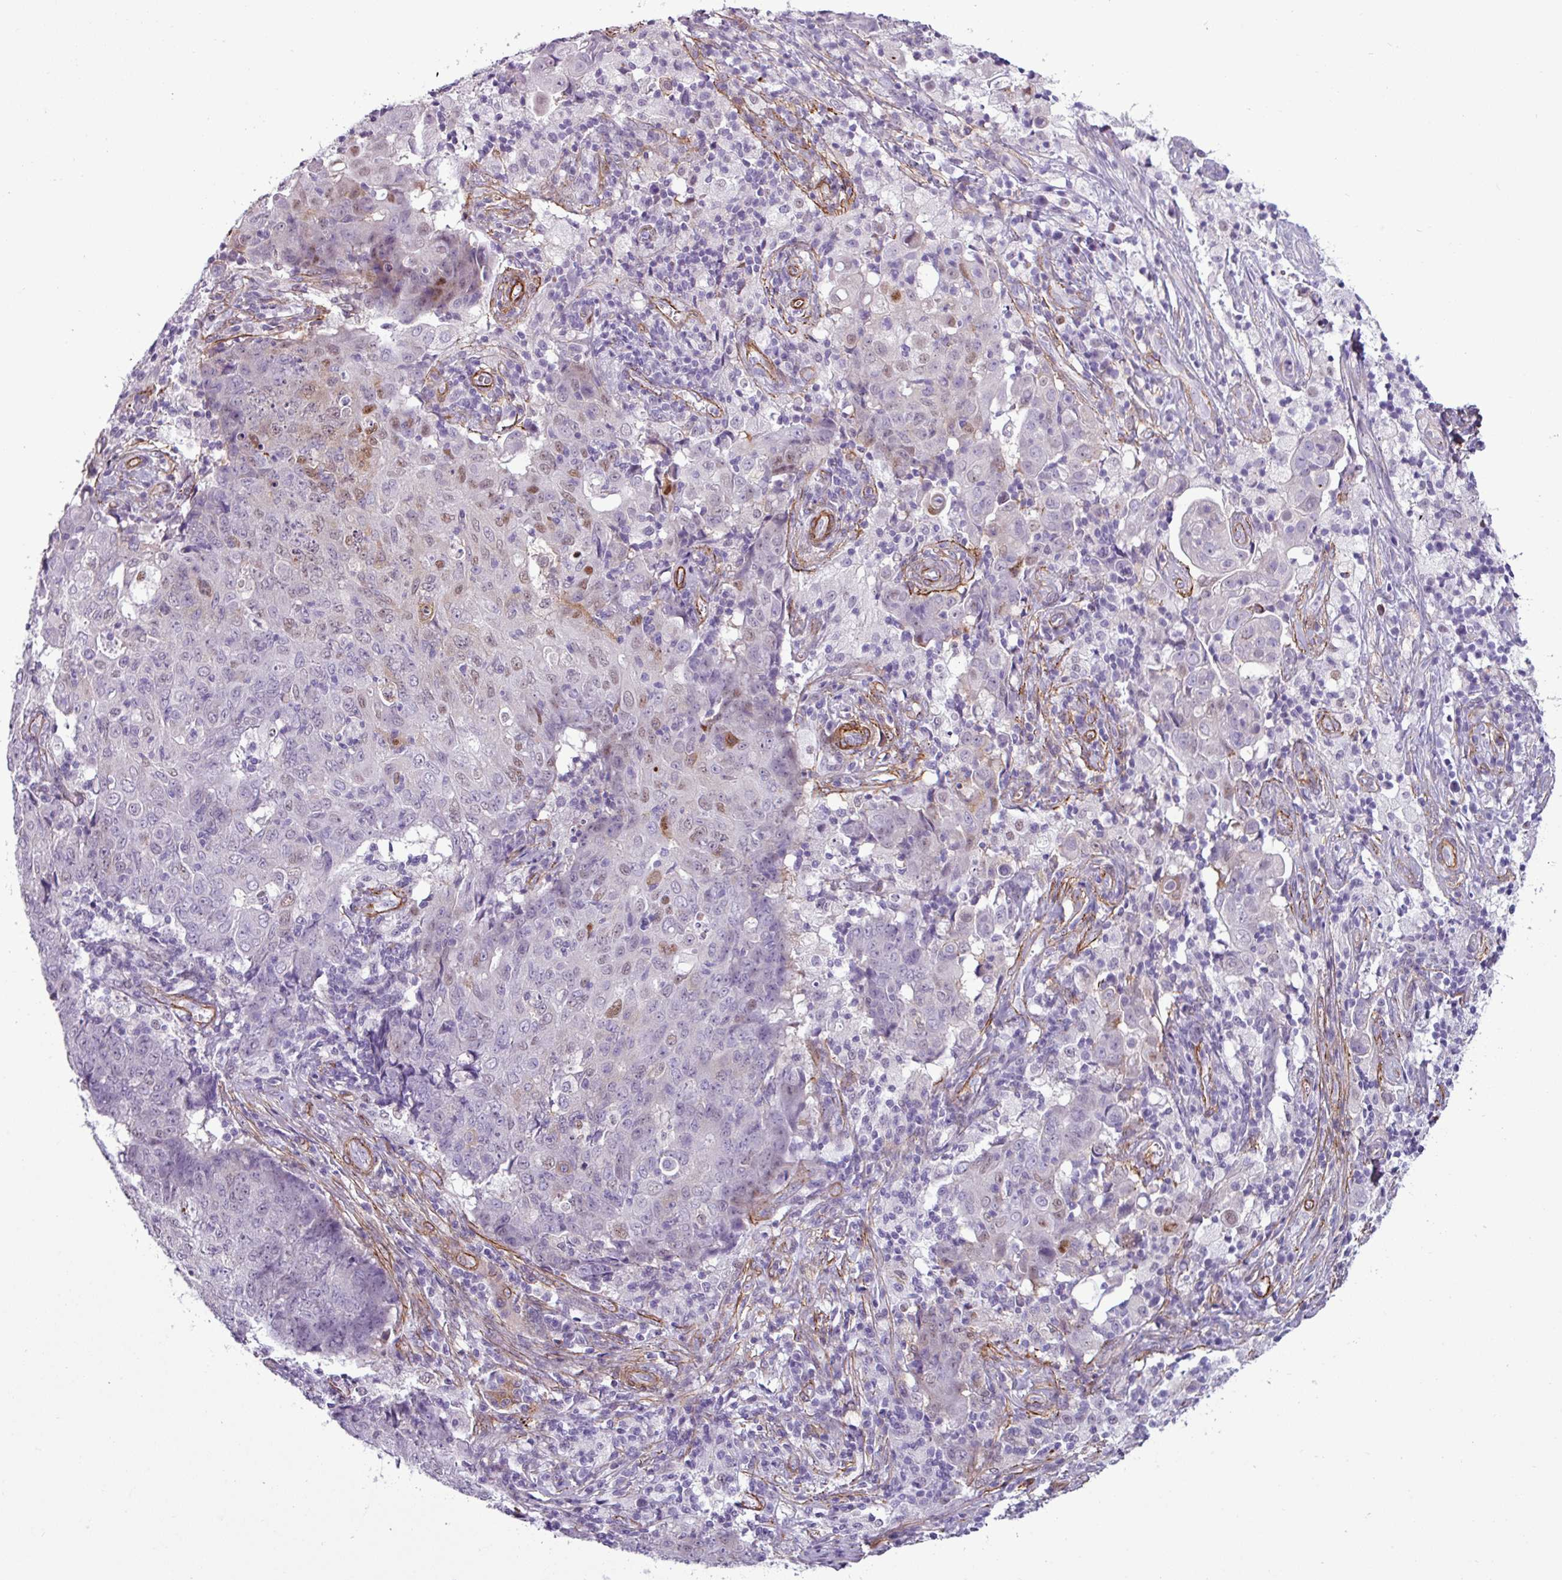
{"staining": {"intensity": "negative", "quantity": "none", "location": "none"}, "tissue": "ovarian cancer", "cell_type": "Tumor cells", "image_type": "cancer", "snomed": [{"axis": "morphology", "description": "Carcinoma, endometroid"}, {"axis": "topography", "description": "Ovary"}], "caption": "Immunohistochemistry histopathology image of neoplastic tissue: endometroid carcinoma (ovarian) stained with DAB (3,3'-diaminobenzidine) demonstrates no significant protein staining in tumor cells. (DAB immunohistochemistry (IHC) visualized using brightfield microscopy, high magnification).", "gene": "ATP10A", "patient": {"sex": "female", "age": 42}}